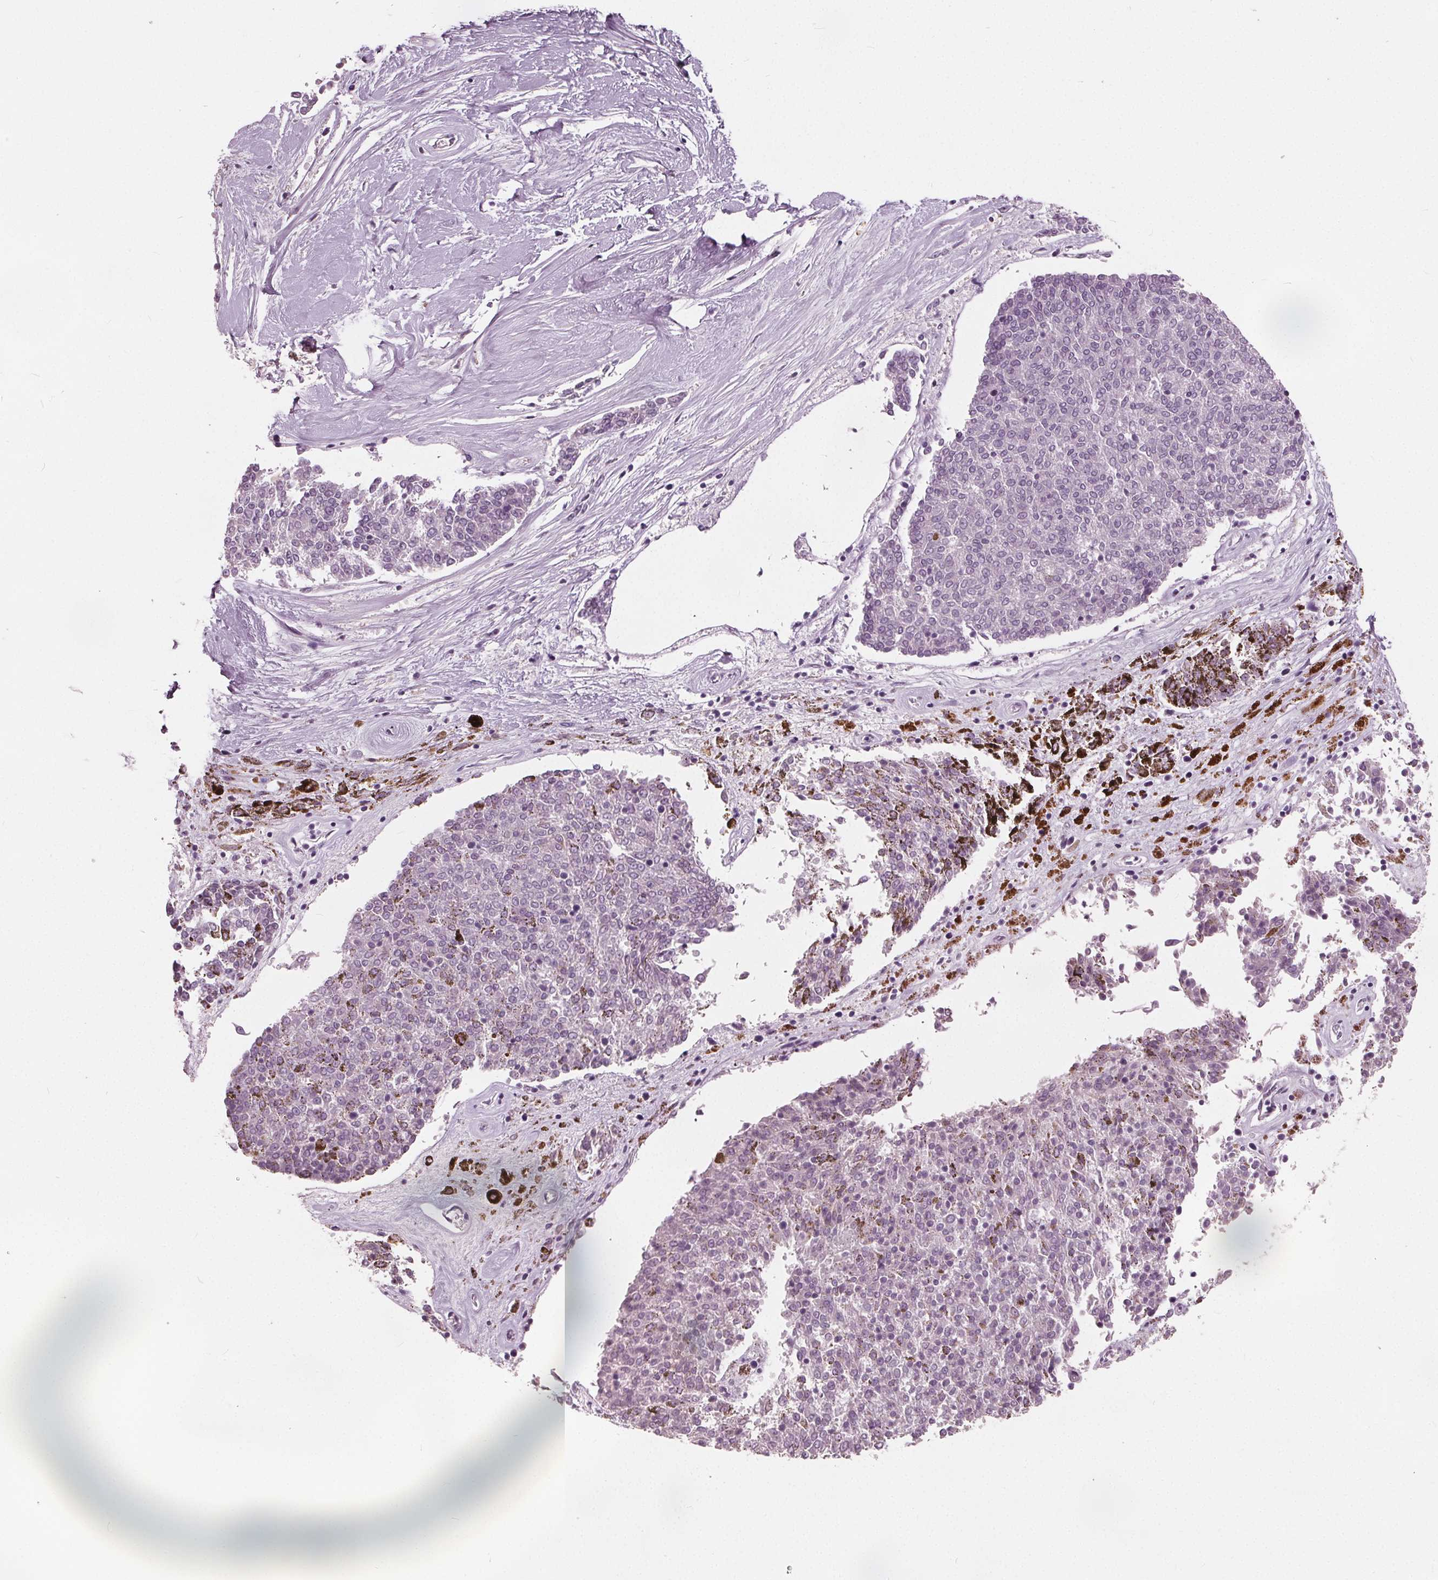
{"staining": {"intensity": "negative", "quantity": "none", "location": "none"}, "tissue": "melanoma", "cell_type": "Tumor cells", "image_type": "cancer", "snomed": [{"axis": "morphology", "description": "Malignant melanoma, NOS"}, {"axis": "topography", "description": "Skin"}], "caption": "Immunohistochemistry photomicrograph of neoplastic tissue: malignant melanoma stained with DAB (3,3'-diaminobenzidine) demonstrates no significant protein staining in tumor cells. (DAB (3,3'-diaminobenzidine) immunohistochemistry, high magnification).", "gene": "TKFC", "patient": {"sex": "female", "age": 72}}